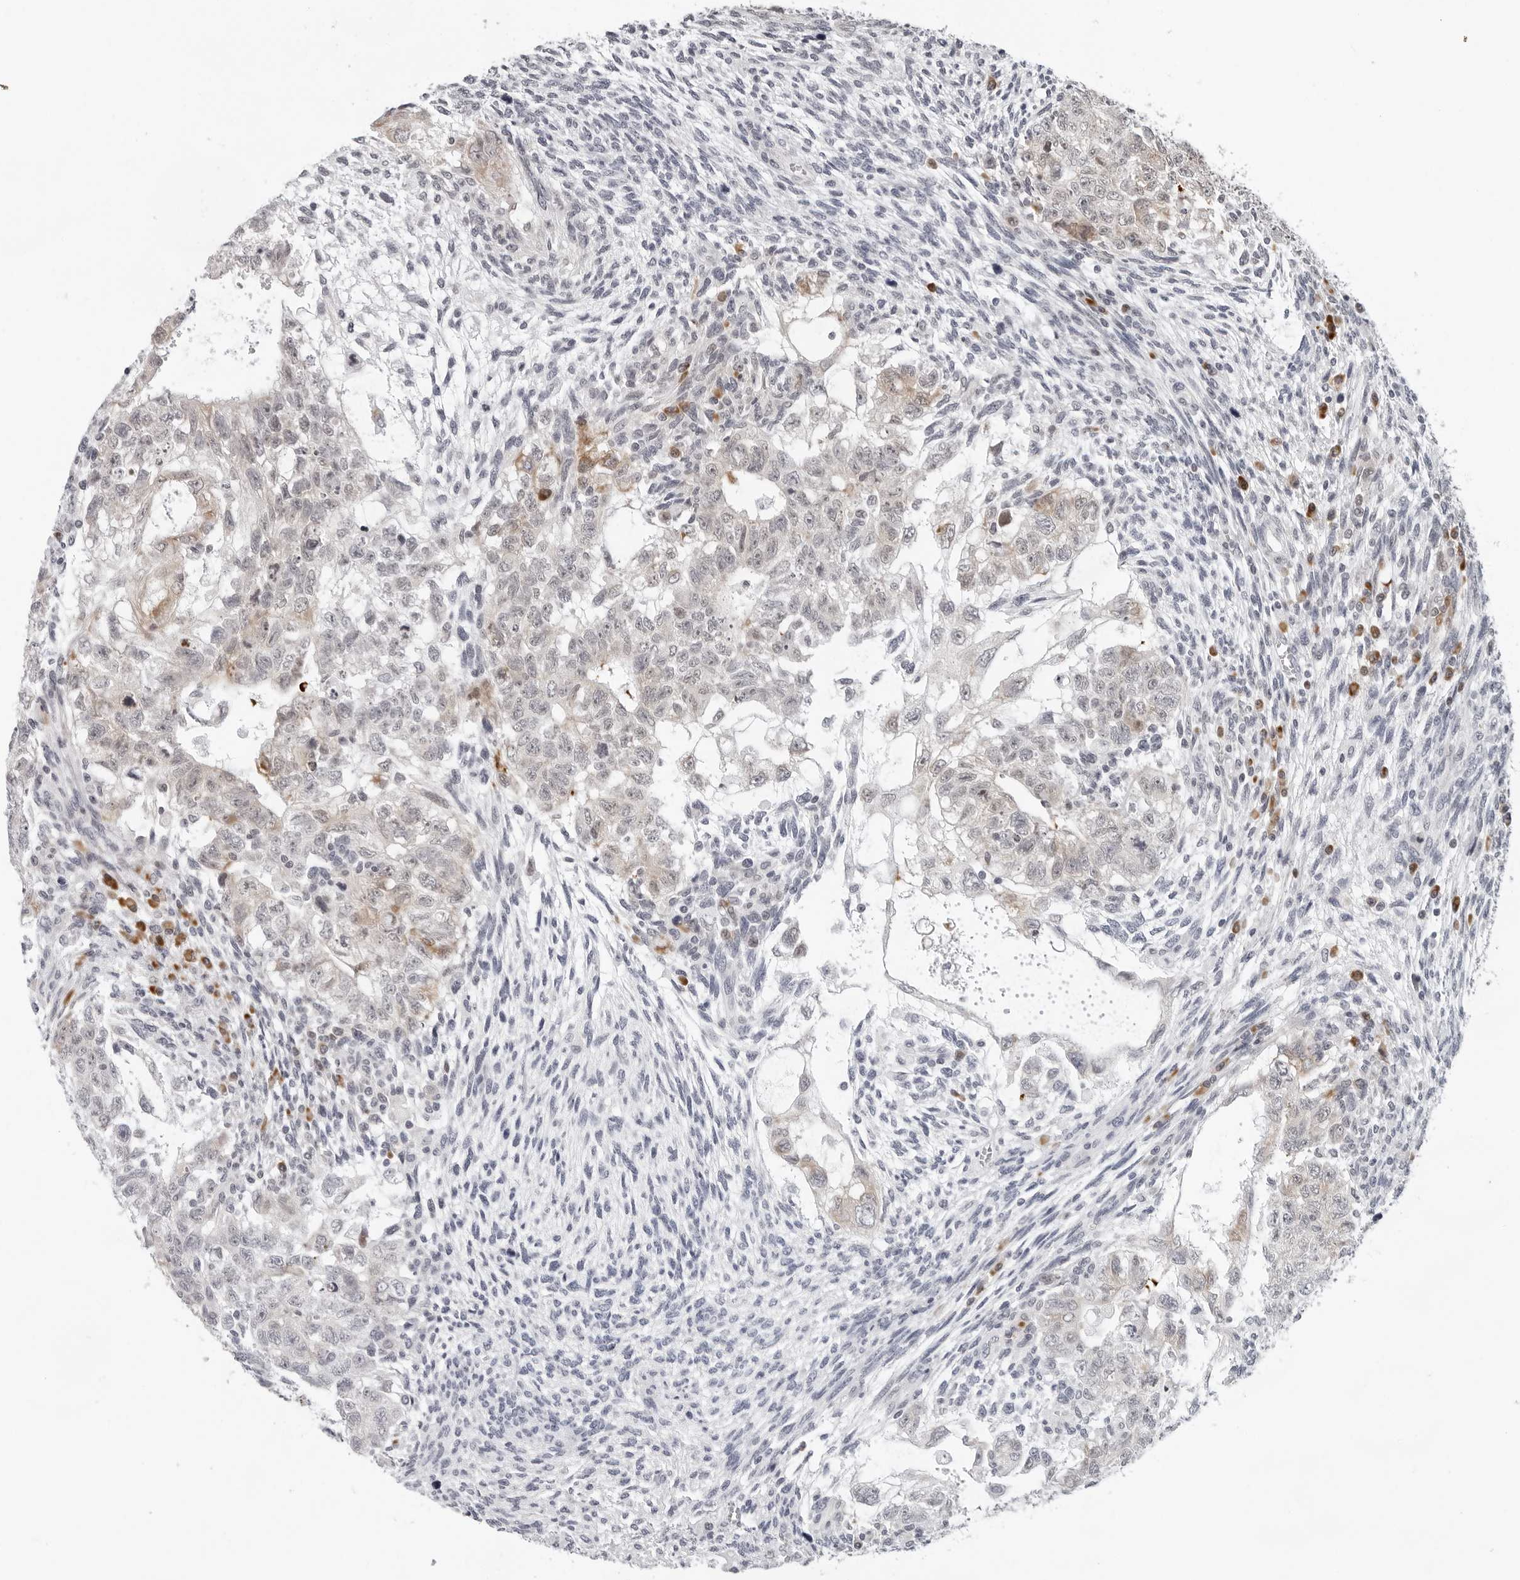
{"staining": {"intensity": "weak", "quantity": "25%-75%", "location": "cytoplasmic/membranous"}, "tissue": "testis cancer", "cell_type": "Tumor cells", "image_type": "cancer", "snomed": [{"axis": "morphology", "description": "Carcinoma, Embryonal, NOS"}, {"axis": "topography", "description": "Testis"}], "caption": "An IHC image of tumor tissue is shown. Protein staining in brown highlights weak cytoplasmic/membranous positivity in embryonal carcinoma (testis) within tumor cells.", "gene": "PIP4K2C", "patient": {"sex": "male", "age": 37}}